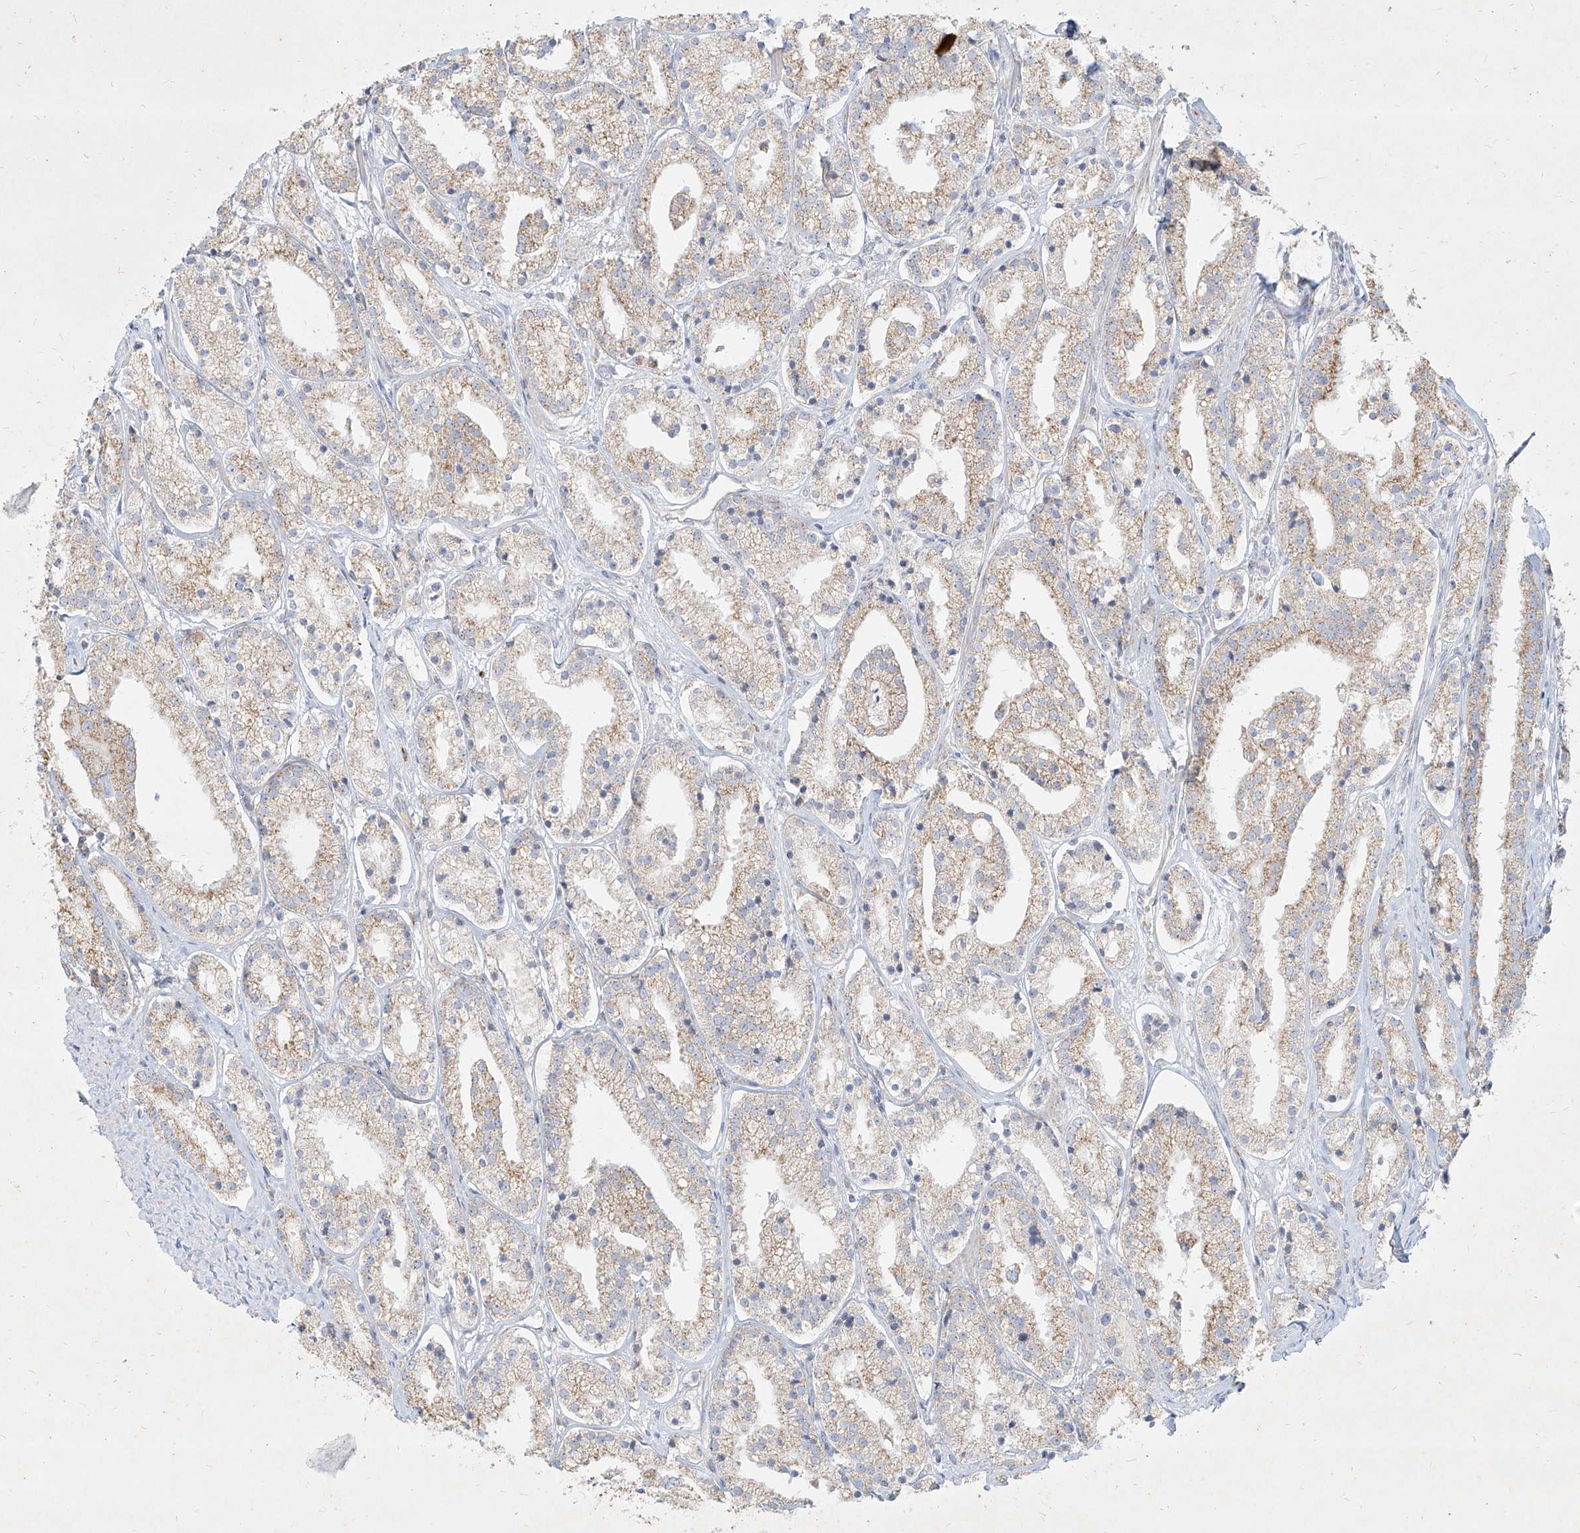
{"staining": {"intensity": "weak", "quantity": "25%-75%", "location": "cytoplasmic/membranous"}, "tissue": "prostate cancer", "cell_type": "Tumor cells", "image_type": "cancer", "snomed": [{"axis": "morphology", "description": "Adenocarcinoma, High grade"}, {"axis": "topography", "description": "Prostate"}], "caption": "Prostate cancer (high-grade adenocarcinoma) stained with a protein marker shows weak staining in tumor cells.", "gene": "MTX2", "patient": {"sex": "male", "age": 69}}